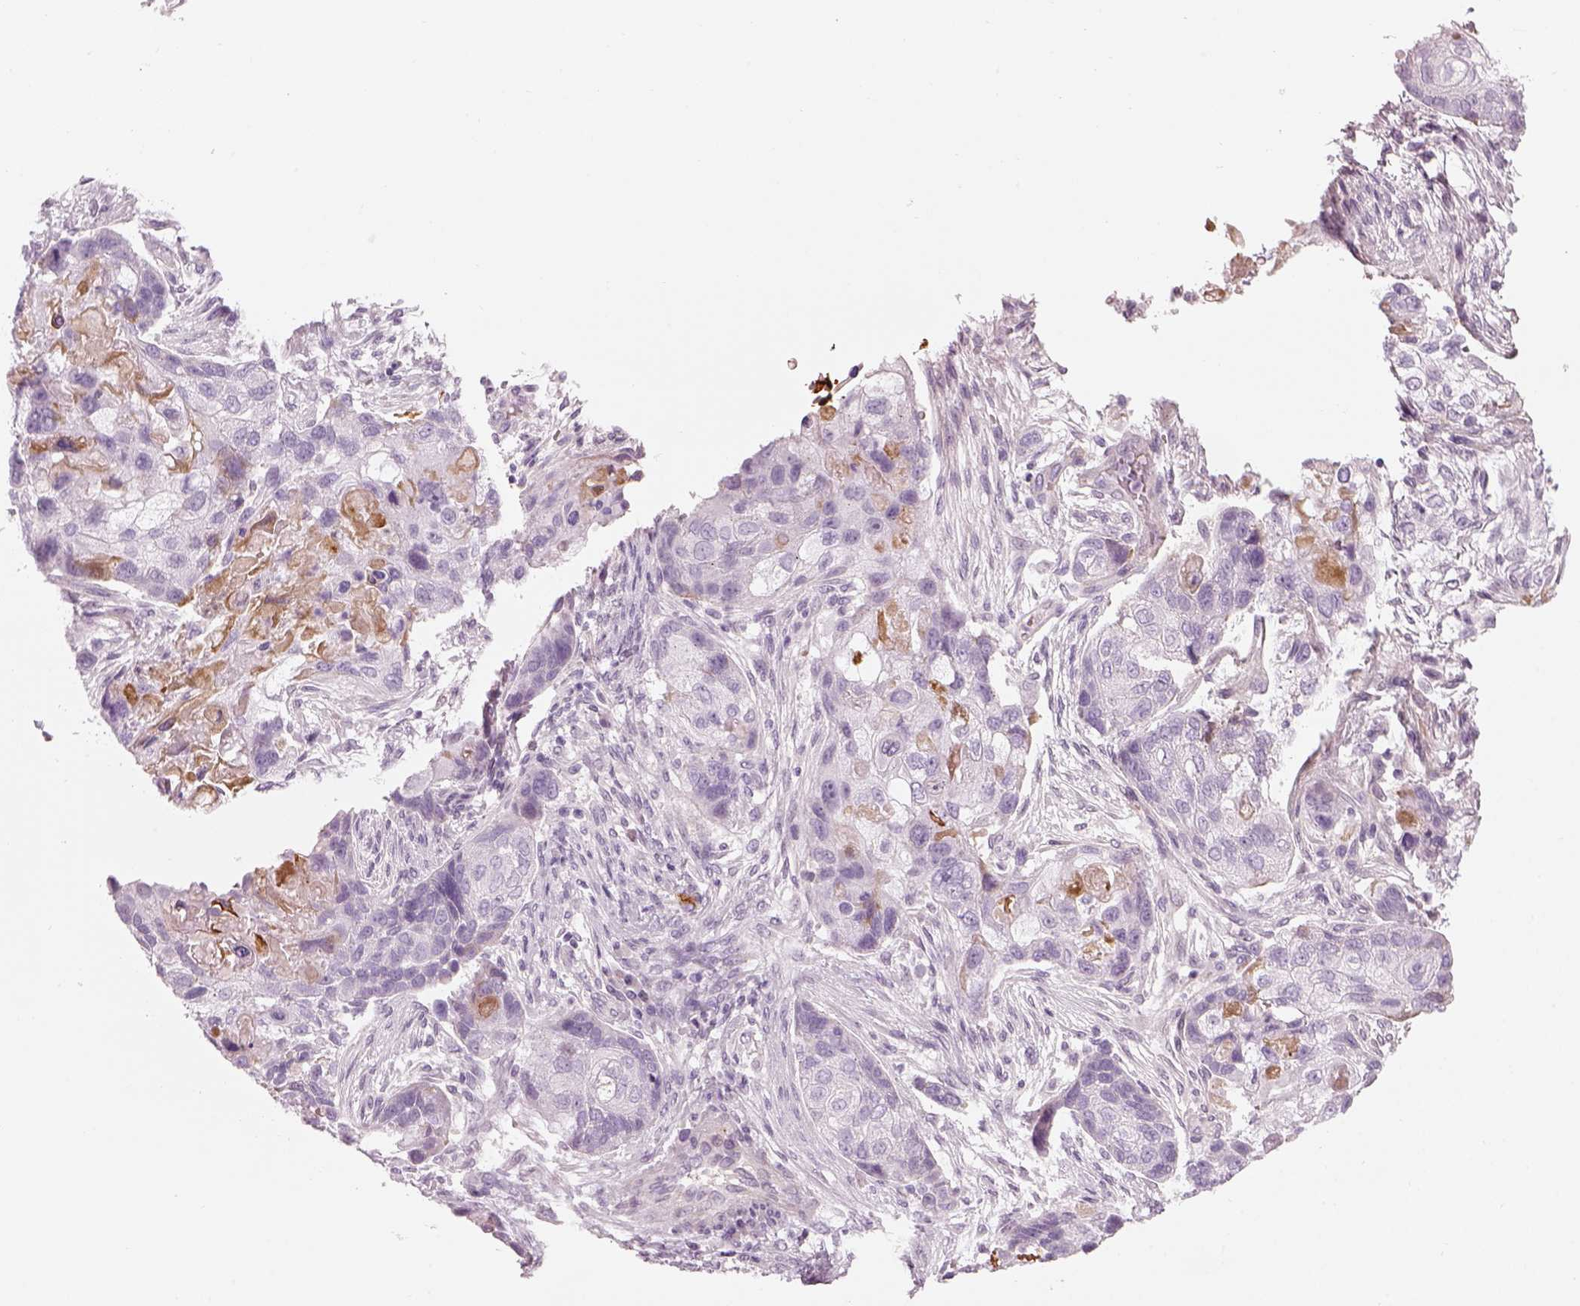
{"staining": {"intensity": "negative", "quantity": "none", "location": "none"}, "tissue": "lung cancer", "cell_type": "Tumor cells", "image_type": "cancer", "snomed": [{"axis": "morphology", "description": "Squamous cell carcinoma, NOS"}, {"axis": "topography", "description": "Lung"}], "caption": "Tumor cells are negative for brown protein staining in lung cancer.", "gene": "PABPC1L2B", "patient": {"sex": "male", "age": 69}}